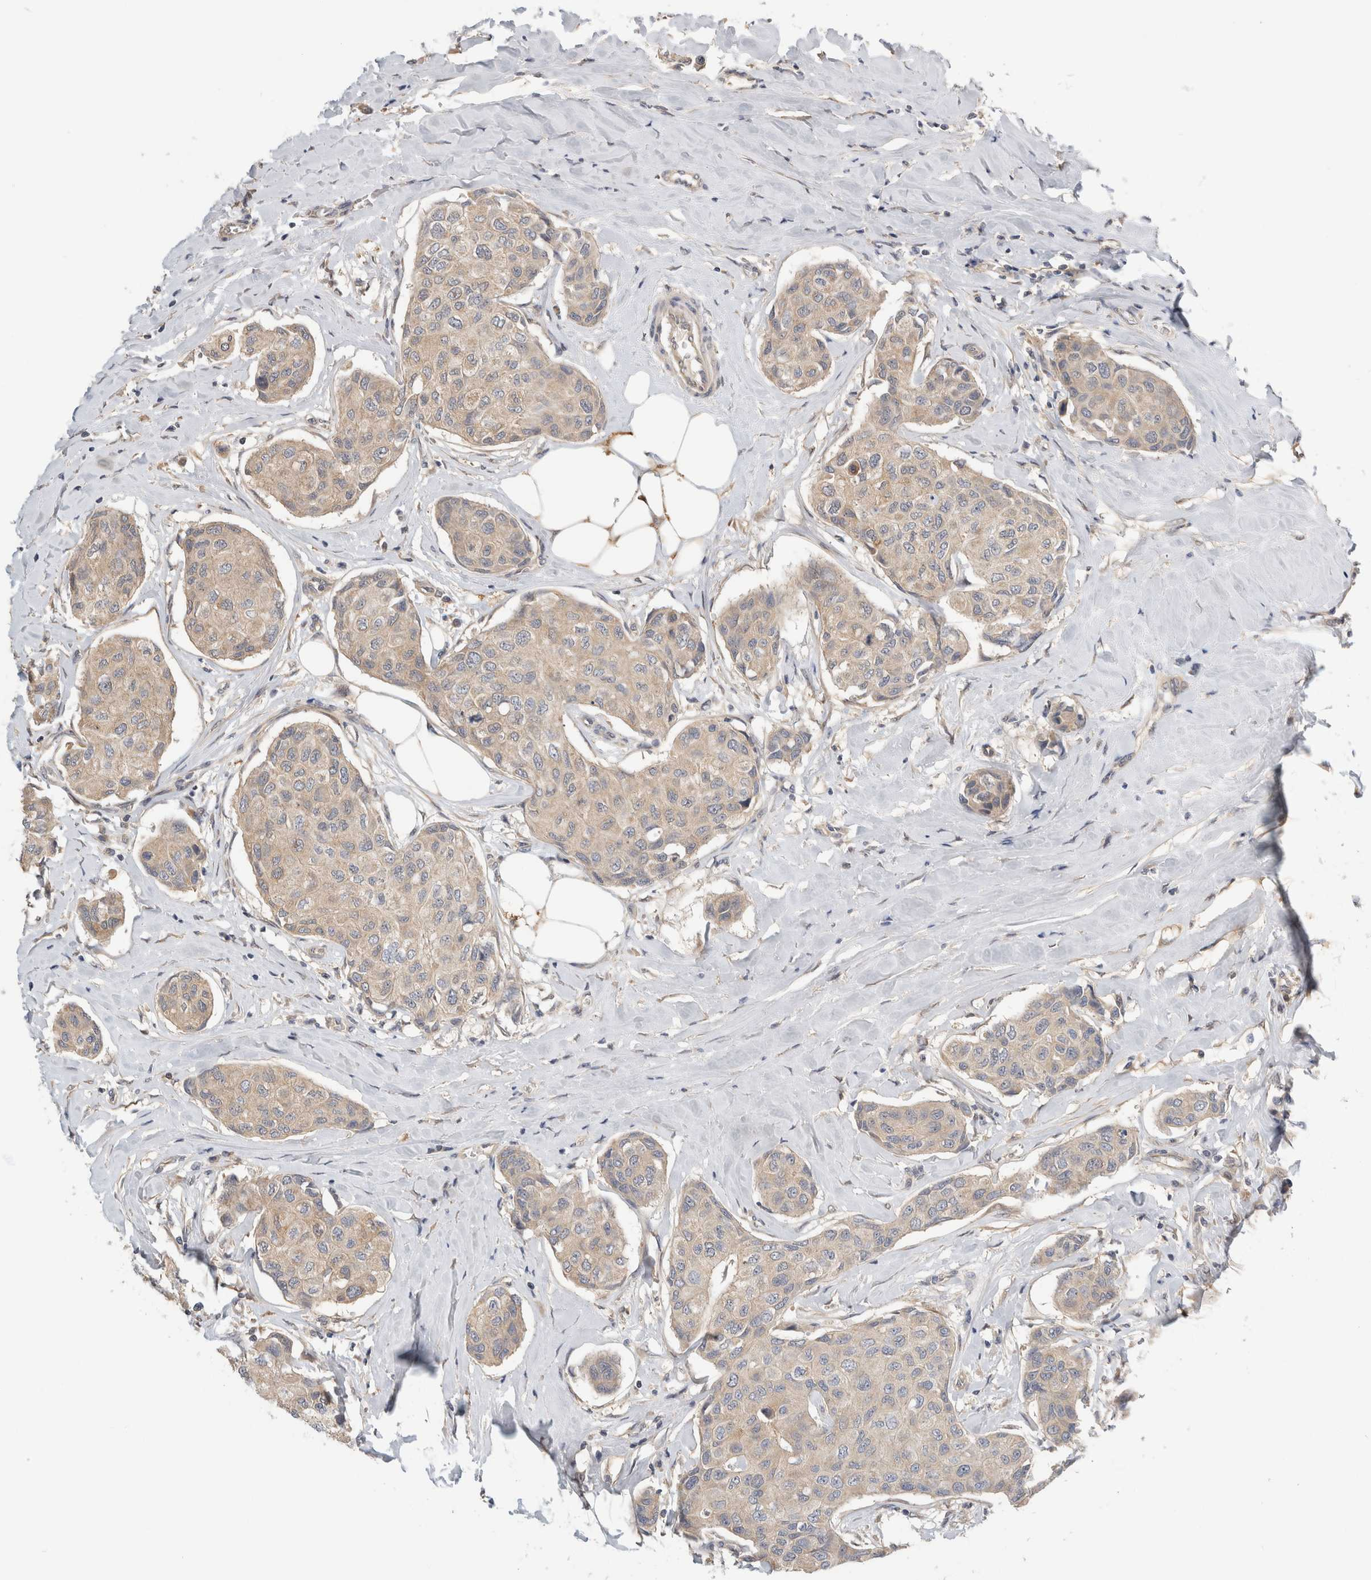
{"staining": {"intensity": "weak", "quantity": "25%-75%", "location": "cytoplasmic/membranous"}, "tissue": "breast cancer", "cell_type": "Tumor cells", "image_type": "cancer", "snomed": [{"axis": "morphology", "description": "Duct carcinoma"}, {"axis": "topography", "description": "Breast"}], "caption": "A histopathology image of human infiltrating ductal carcinoma (breast) stained for a protein exhibits weak cytoplasmic/membranous brown staining in tumor cells.", "gene": "PGM1", "patient": {"sex": "female", "age": 80}}